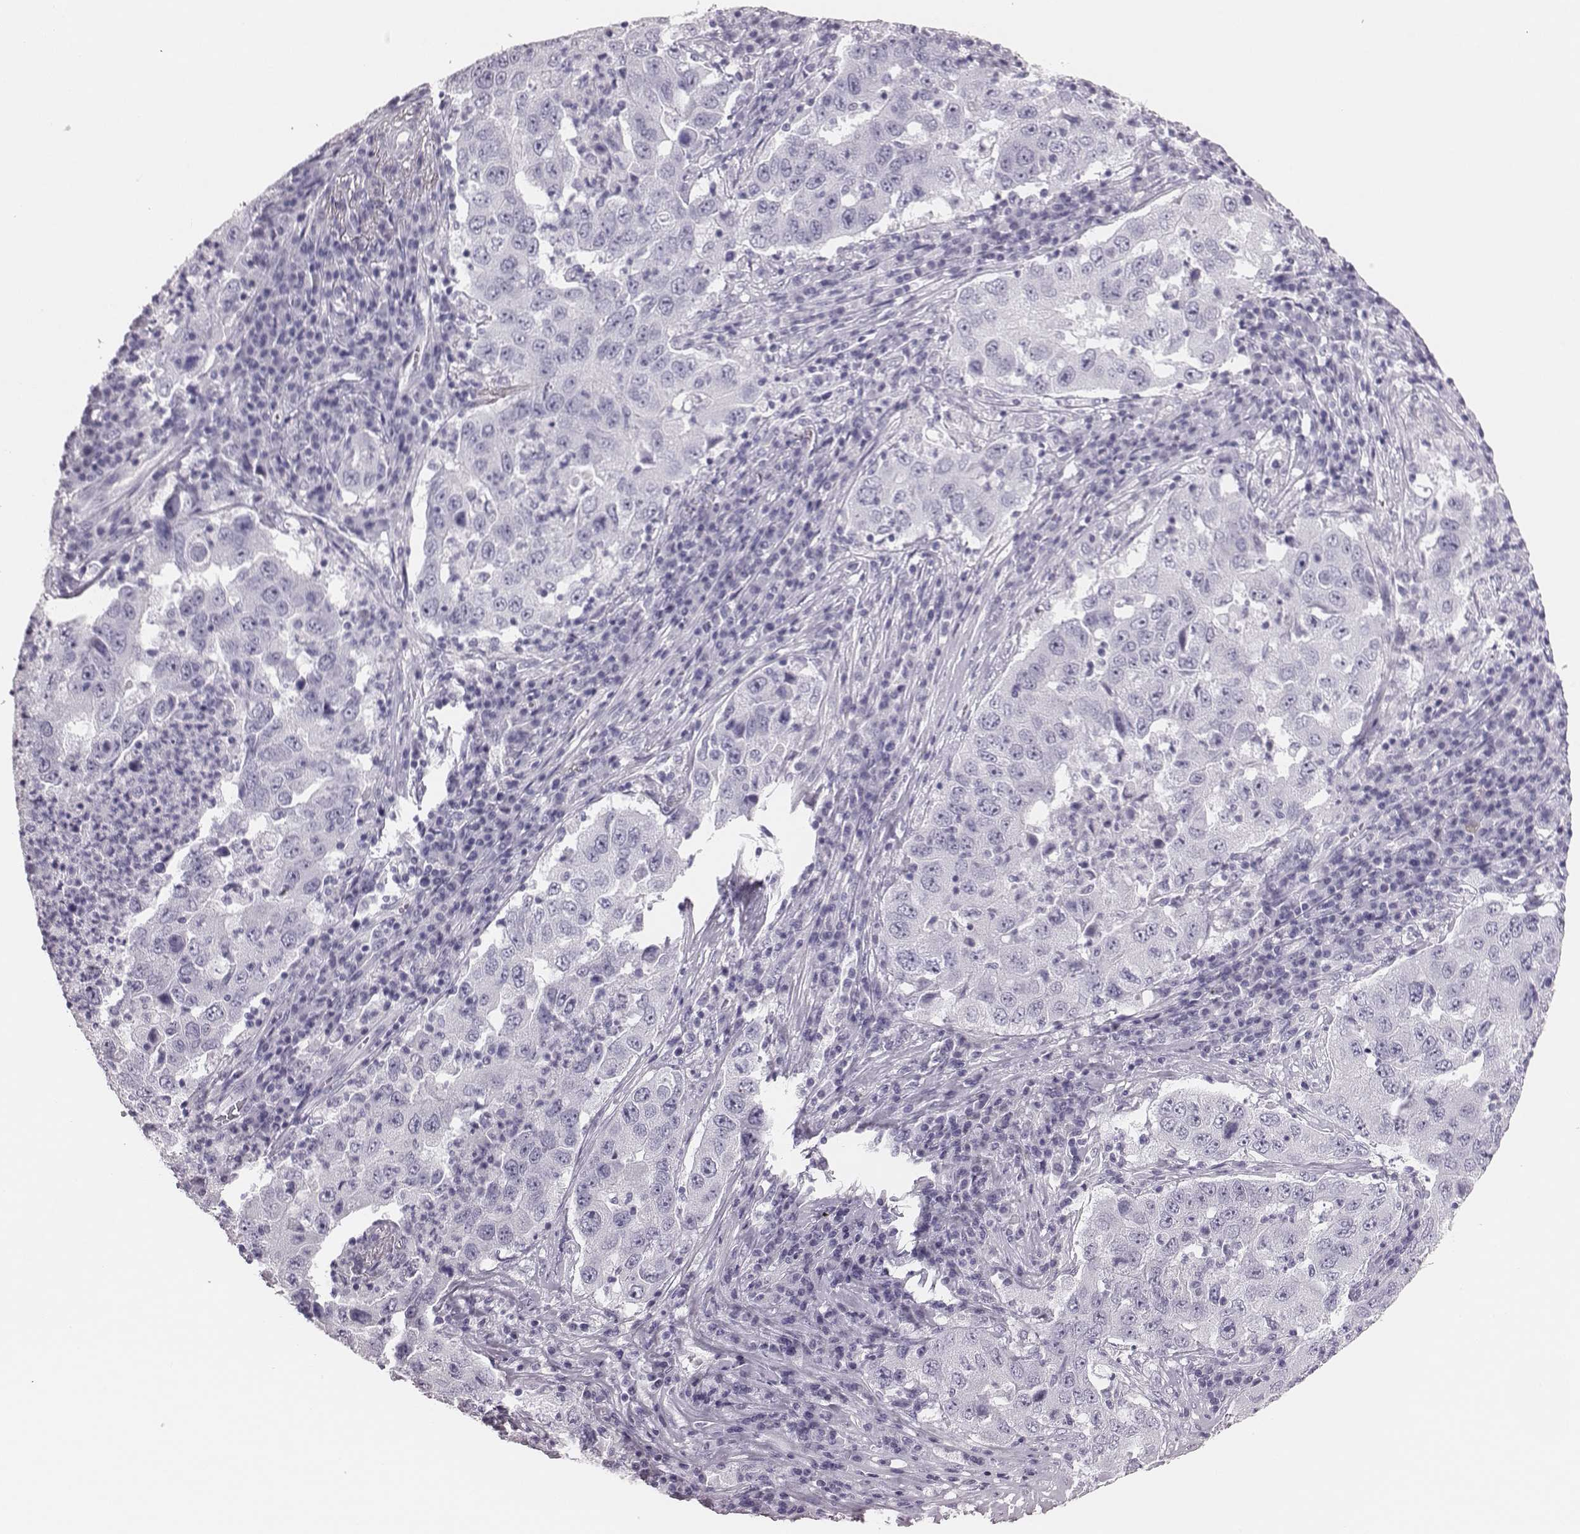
{"staining": {"intensity": "negative", "quantity": "none", "location": "none"}, "tissue": "lung cancer", "cell_type": "Tumor cells", "image_type": "cancer", "snomed": [{"axis": "morphology", "description": "Adenocarcinoma, NOS"}, {"axis": "topography", "description": "Lung"}], "caption": "A histopathology image of human lung adenocarcinoma is negative for staining in tumor cells.", "gene": "H1-6", "patient": {"sex": "male", "age": 73}}